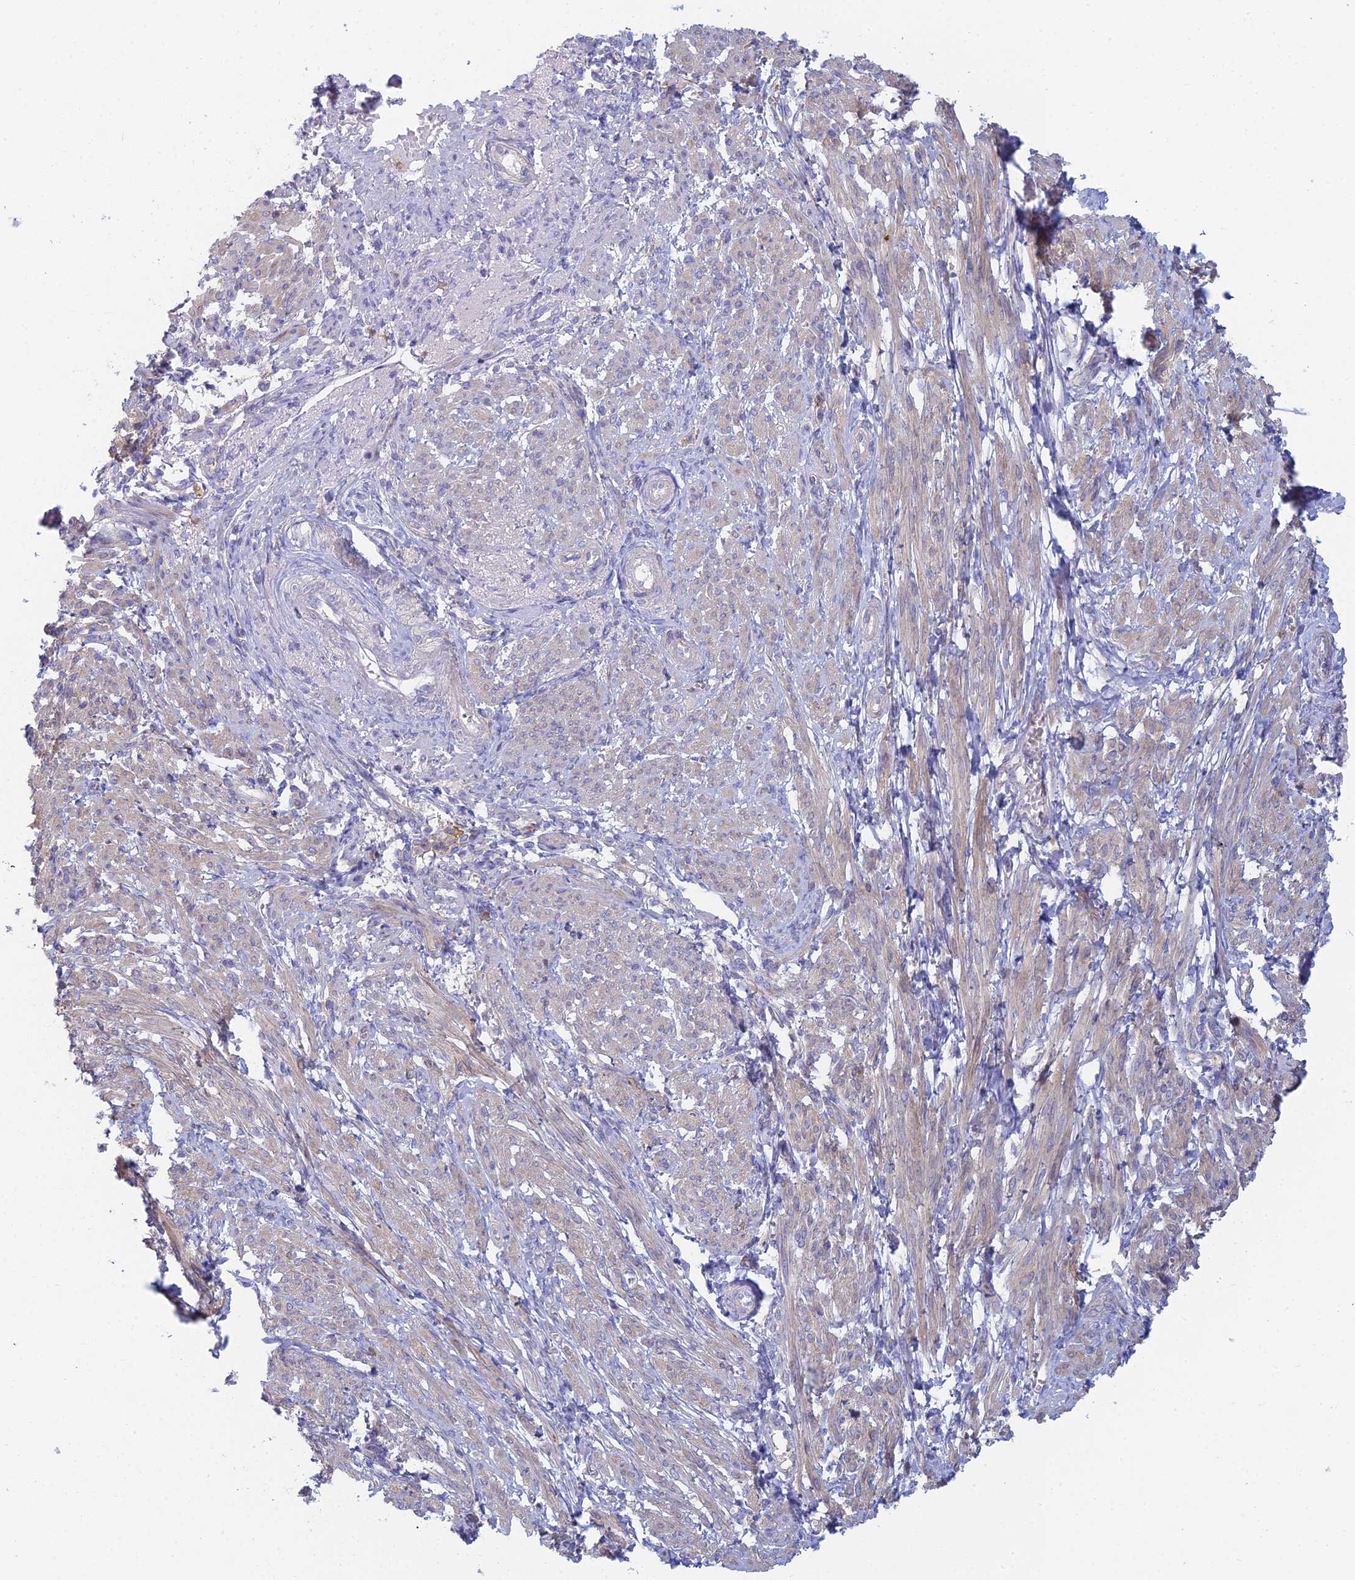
{"staining": {"intensity": "weak", "quantity": "25%-75%", "location": "cytoplasmic/membranous"}, "tissue": "smooth muscle", "cell_type": "Smooth muscle cells", "image_type": "normal", "snomed": [{"axis": "morphology", "description": "Normal tissue, NOS"}, {"axis": "topography", "description": "Smooth muscle"}], "caption": "Smooth muscle cells show low levels of weak cytoplasmic/membranous staining in about 25%-75% of cells in unremarkable smooth muscle.", "gene": "STRN4", "patient": {"sex": "female", "age": 39}}